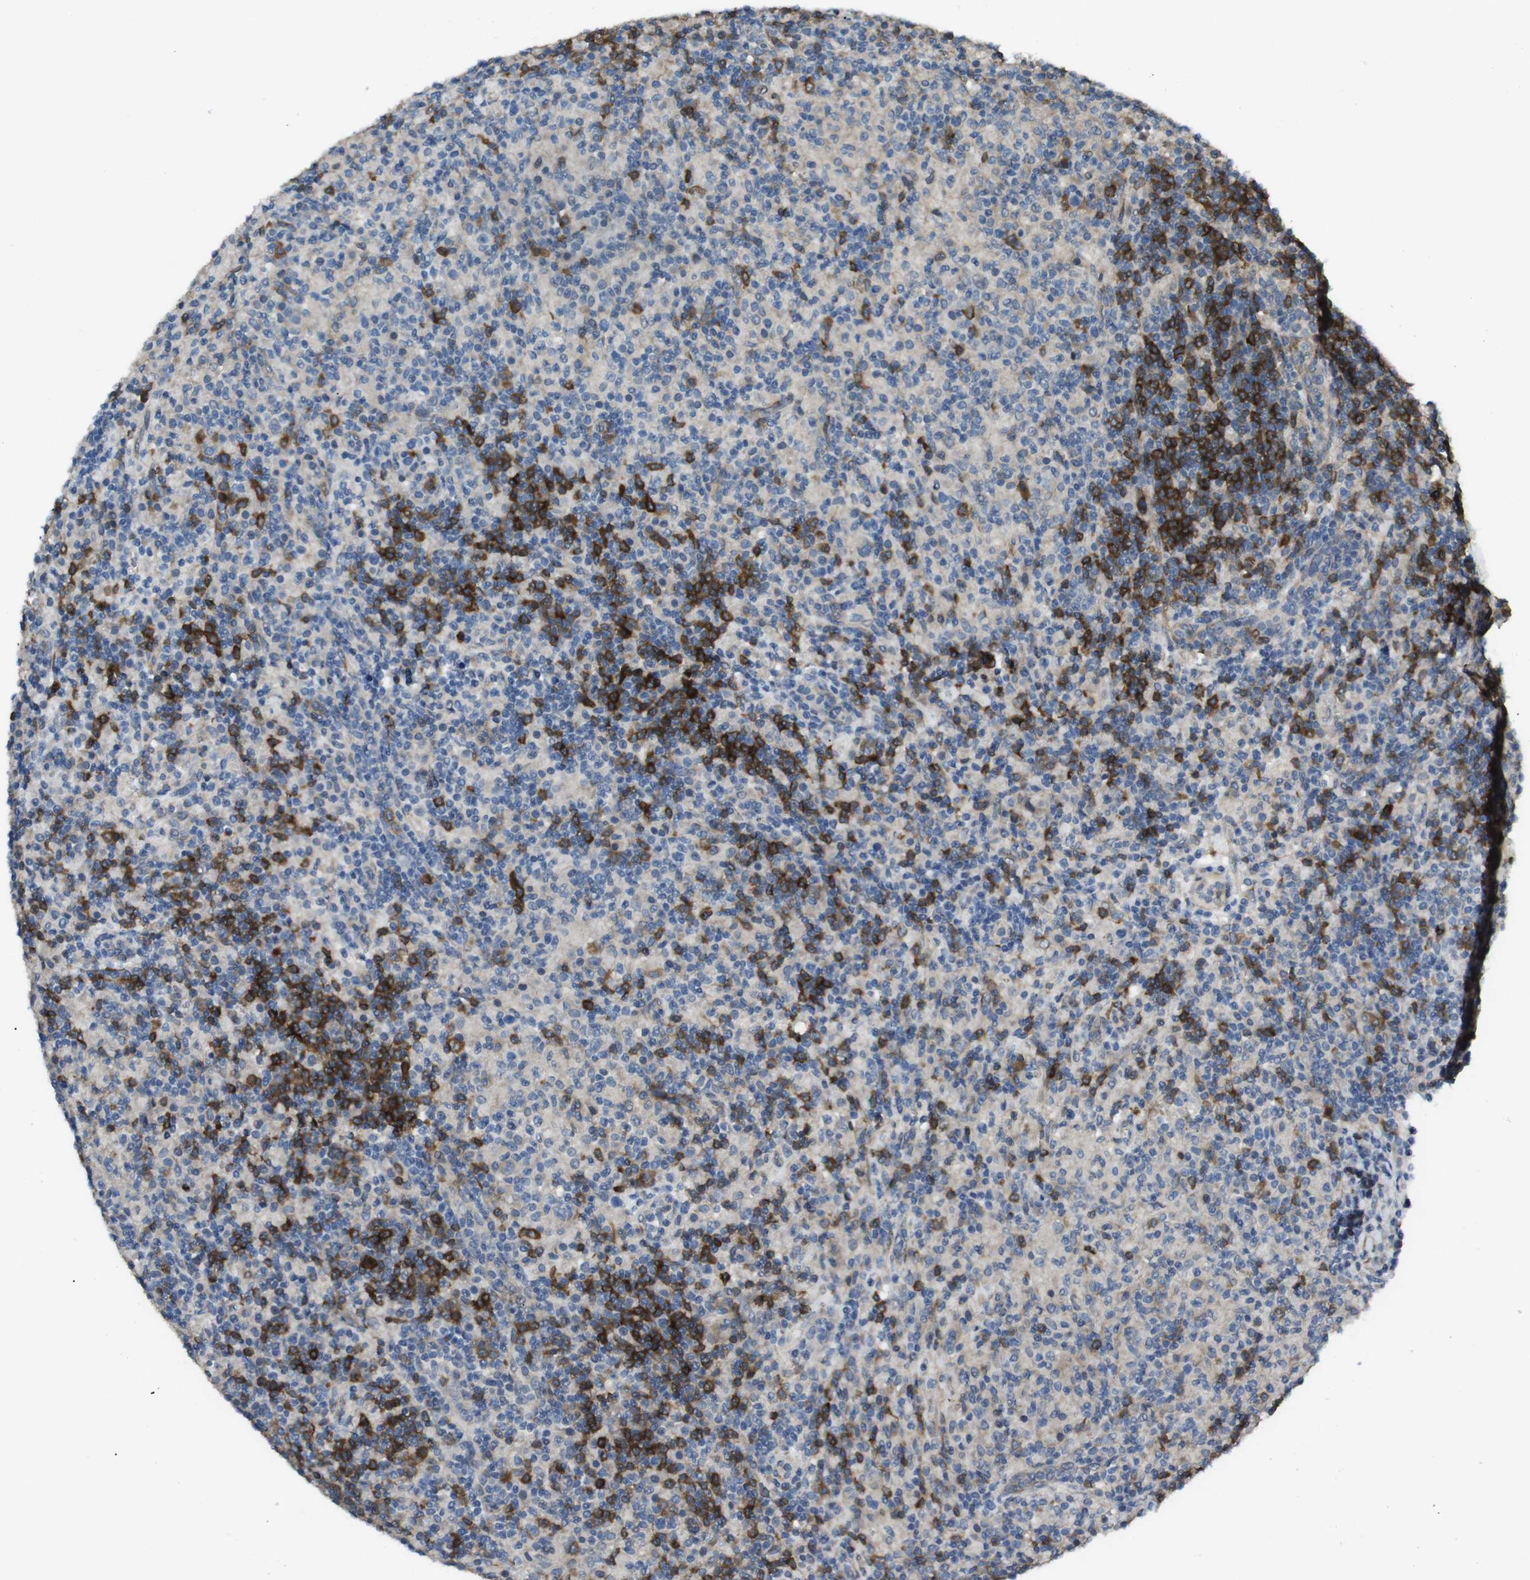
{"staining": {"intensity": "strong", "quantity": ">75%", "location": "cytoplasmic/membranous"}, "tissue": "lymphoma", "cell_type": "Tumor cells", "image_type": "cancer", "snomed": [{"axis": "morphology", "description": "Hodgkin's disease, NOS"}, {"axis": "topography", "description": "Lymph node"}], "caption": "Lymphoma tissue reveals strong cytoplasmic/membranous staining in about >75% of tumor cells Immunohistochemistry (ihc) stains the protein of interest in brown and the nuclei are stained blue.", "gene": "ARHGAP24", "patient": {"sex": "male", "age": 70}}